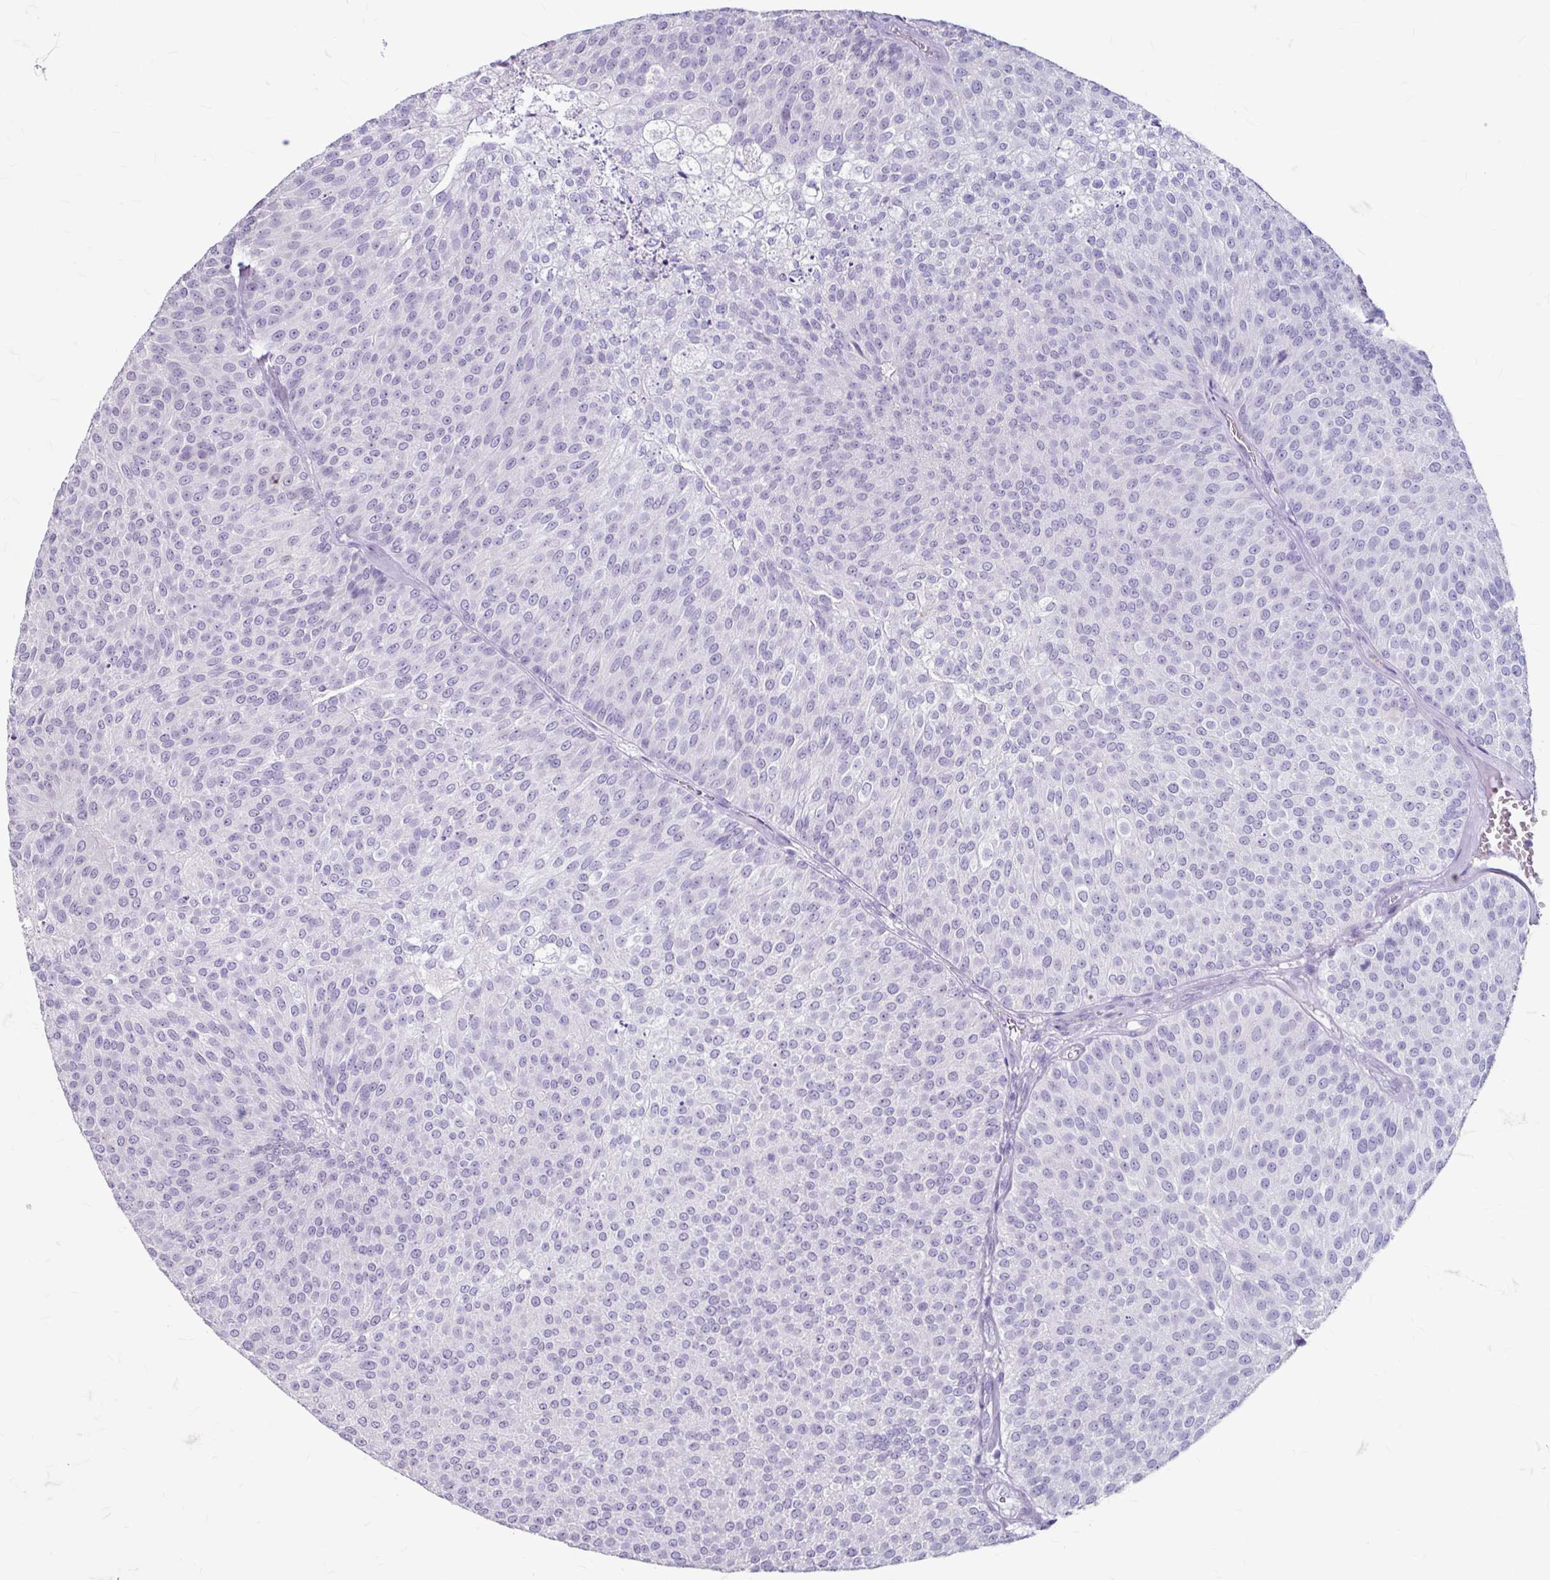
{"staining": {"intensity": "negative", "quantity": "none", "location": "none"}, "tissue": "urothelial cancer", "cell_type": "Tumor cells", "image_type": "cancer", "snomed": [{"axis": "morphology", "description": "Urothelial carcinoma, Low grade"}, {"axis": "topography", "description": "Urinary bladder"}], "caption": "Tumor cells are negative for brown protein staining in low-grade urothelial carcinoma. (Stains: DAB IHC with hematoxylin counter stain, Microscopy: brightfield microscopy at high magnification).", "gene": "ANKRD1", "patient": {"sex": "female", "age": 79}}